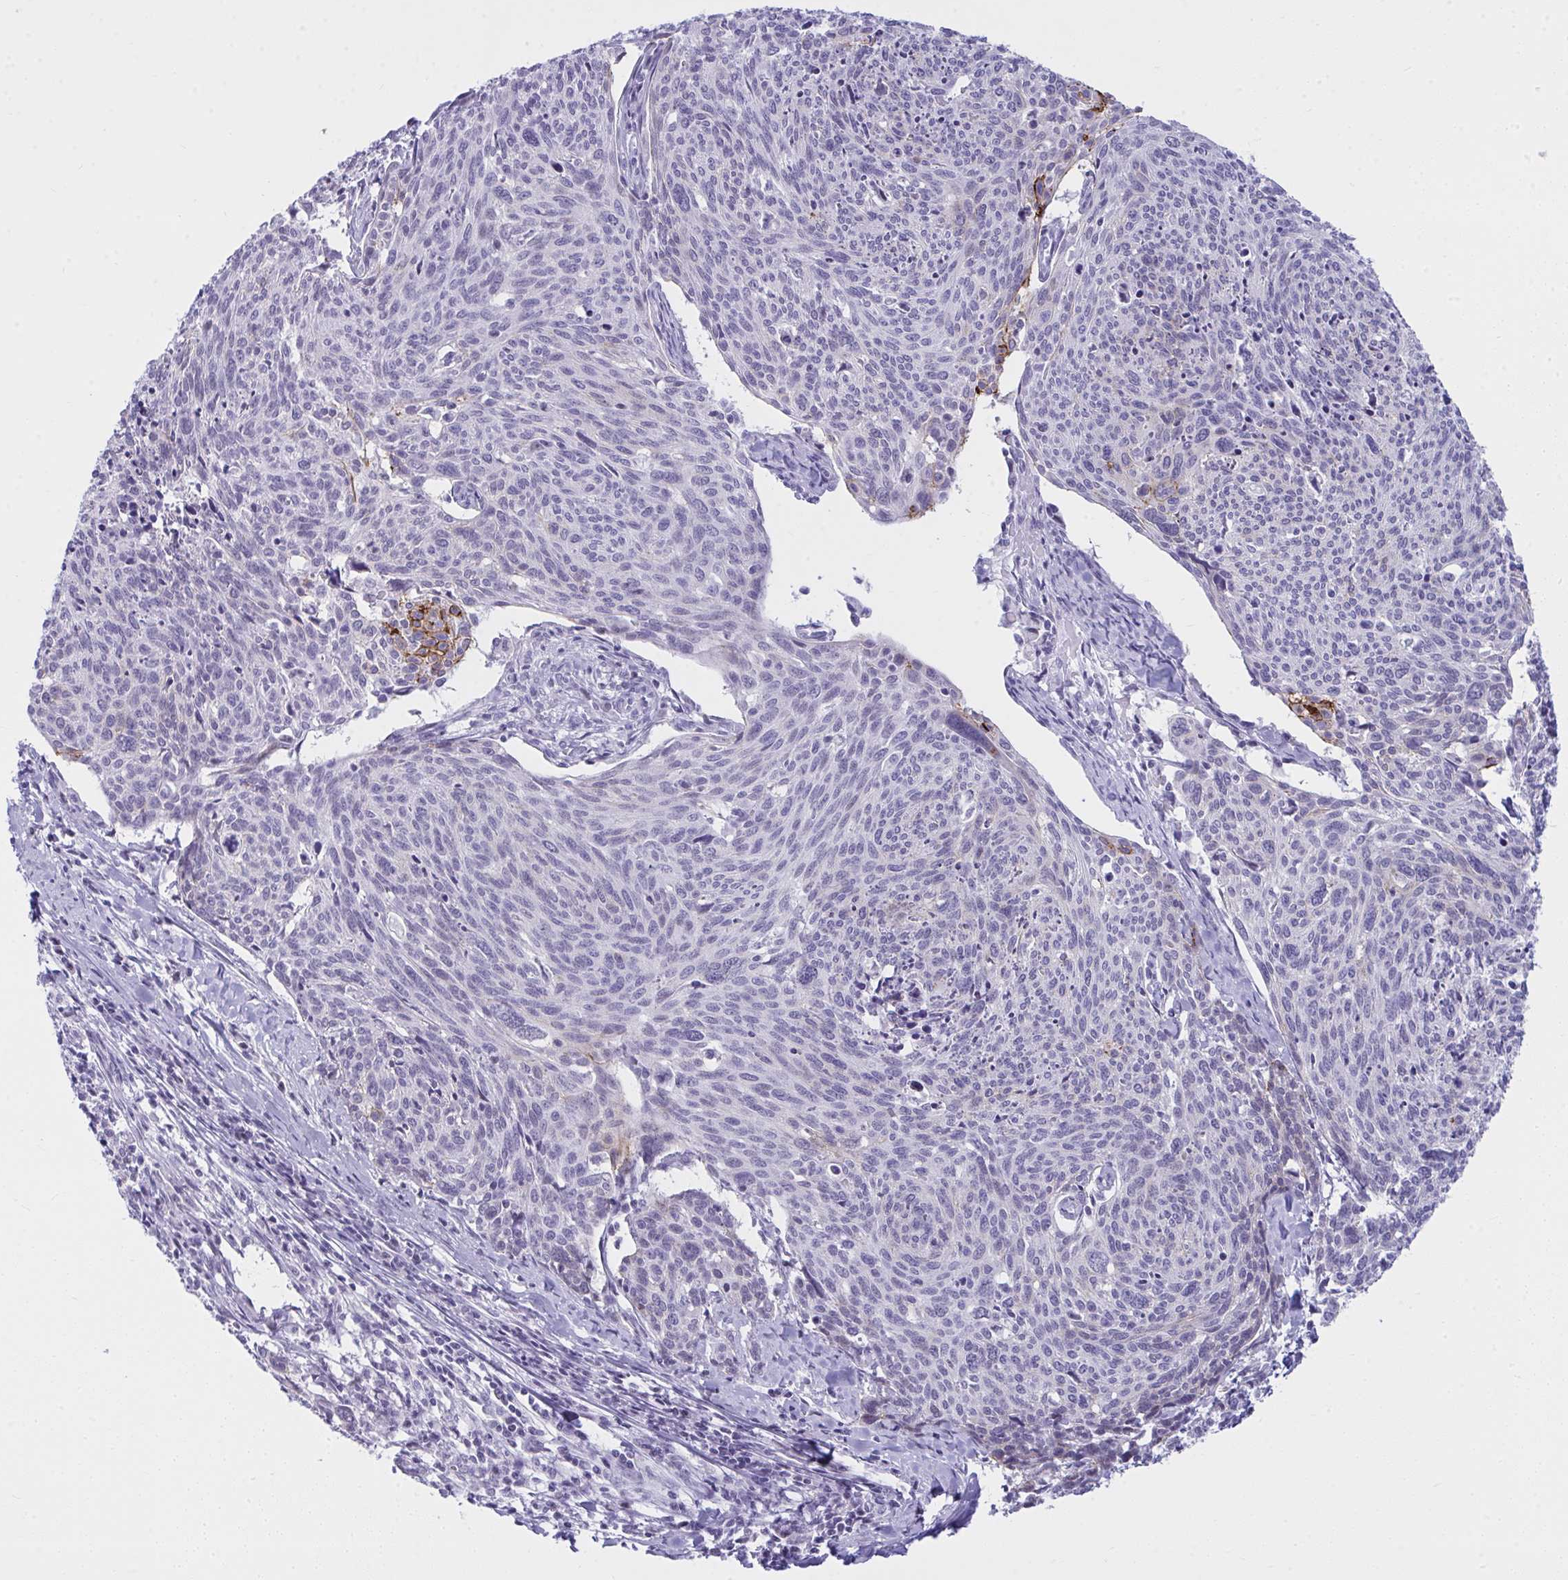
{"staining": {"intensity": "moderate", "quantity": "<25%", "location": "cytoplasmic/membranous"}, "tissue": "cervical cancer", "cell_type": "Tumor cells", "image_type": "cancer", "snomed": [{"axis": "morphology", "description": "Squamous cell carcinoma, NOS"}, {"axis": "topography", "description": "Cervix"}], "caption": "A brown stain highlights moderate cytoplasmic/membranous expression of a protein in human cervical cancer (squamous cell carcinoma) tumor cells.", "gene": "OR5F1", "patient": {"sex": "female", "age": 49}}